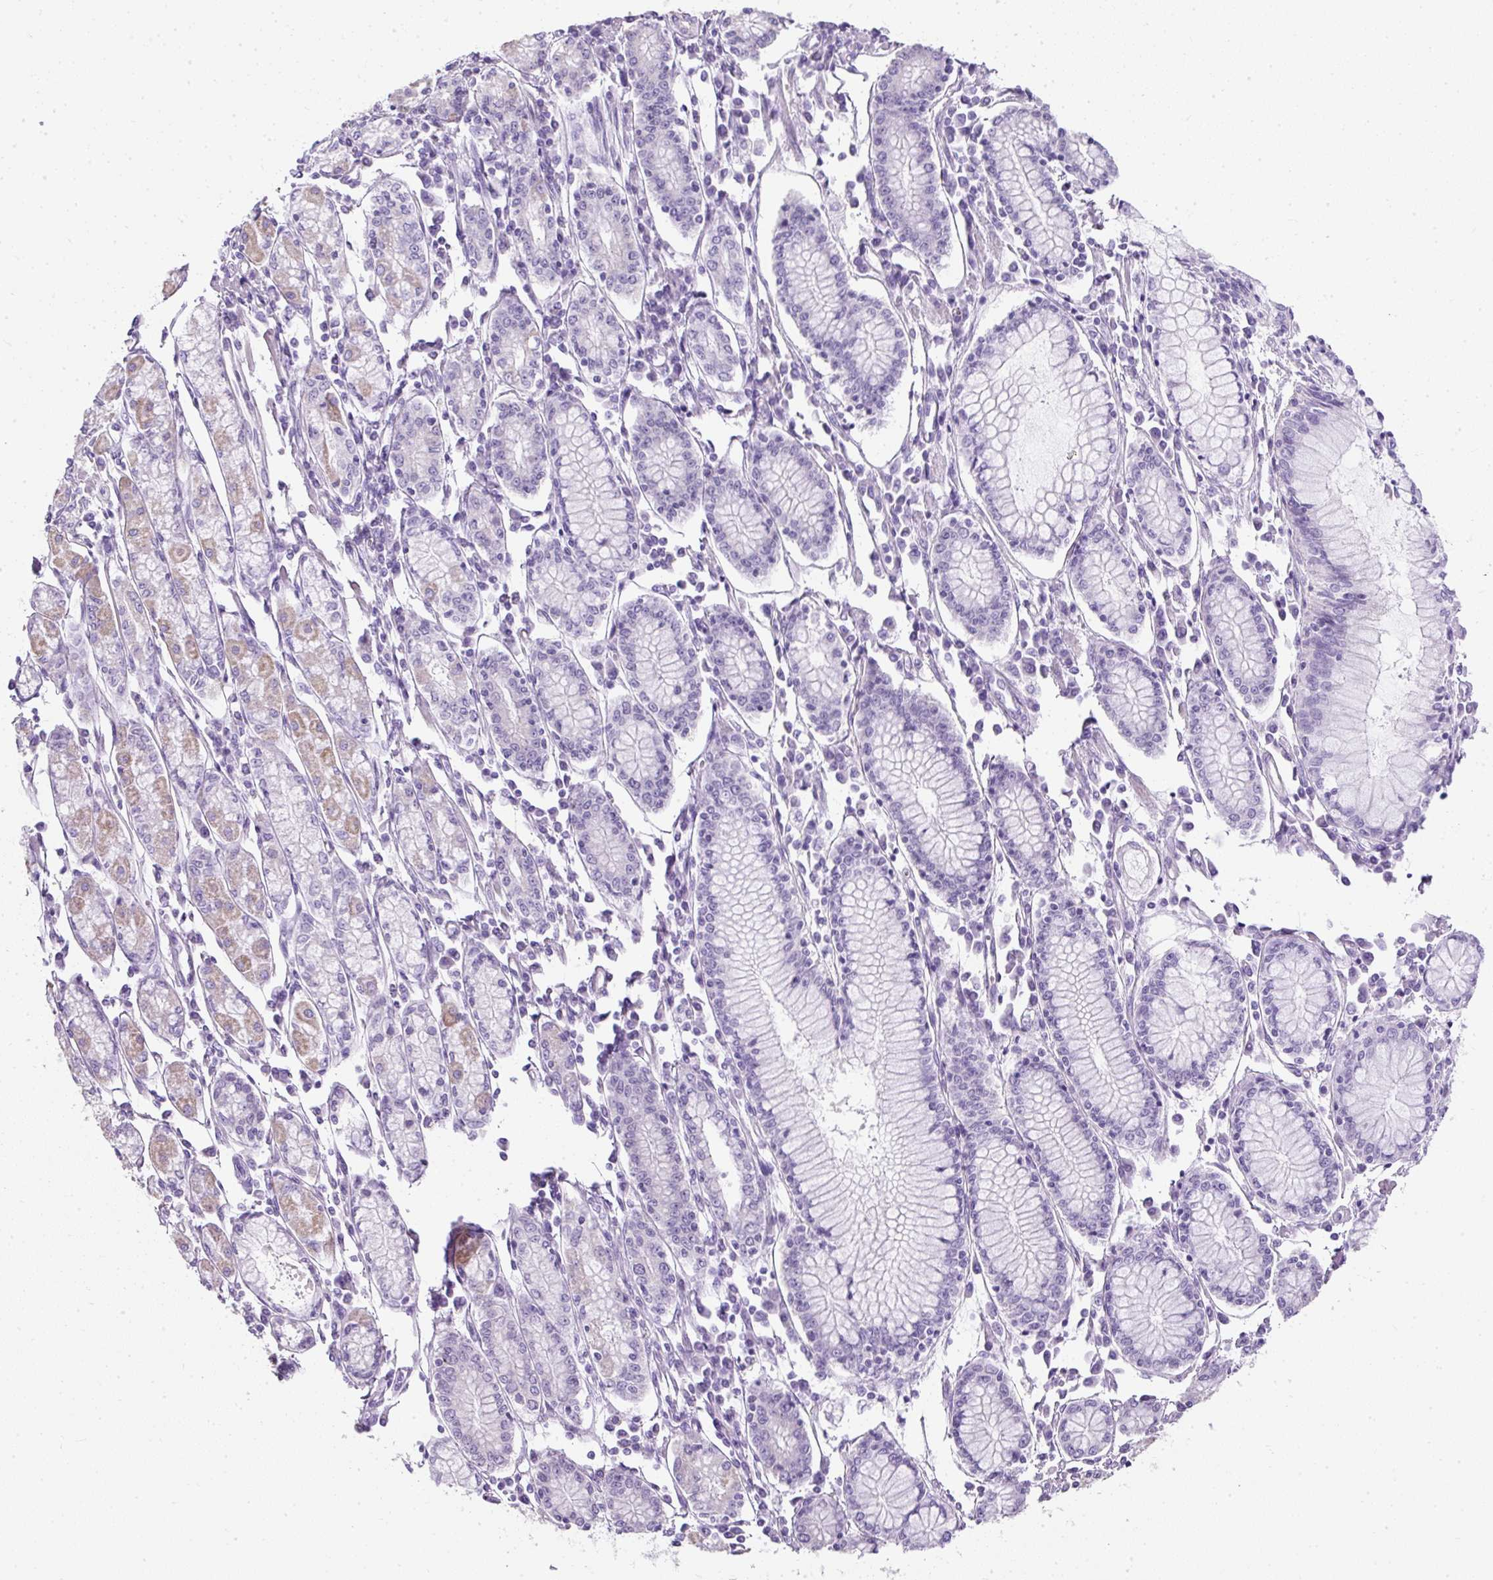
{"staining": {"intensity": "weak", "quantity": "<25%", "location": "cytoplasmic/membranous"}, "tissue": "stomach cancer", "cell_type": "Tumor cells", "image_type": "cancer", "snomed": [{"axis": "morphology", "description": "Adenocarcinoma, NOS"}, {"axis": "topography", "description": "Stomach"}], "caption": "This is a micrograph of IHC staining of stomach cancer (adenocarcinoma), which shows no expression in tumor cells.", "gene": "C2CD4C", "patient": {"sex": "female", "age": 59}}